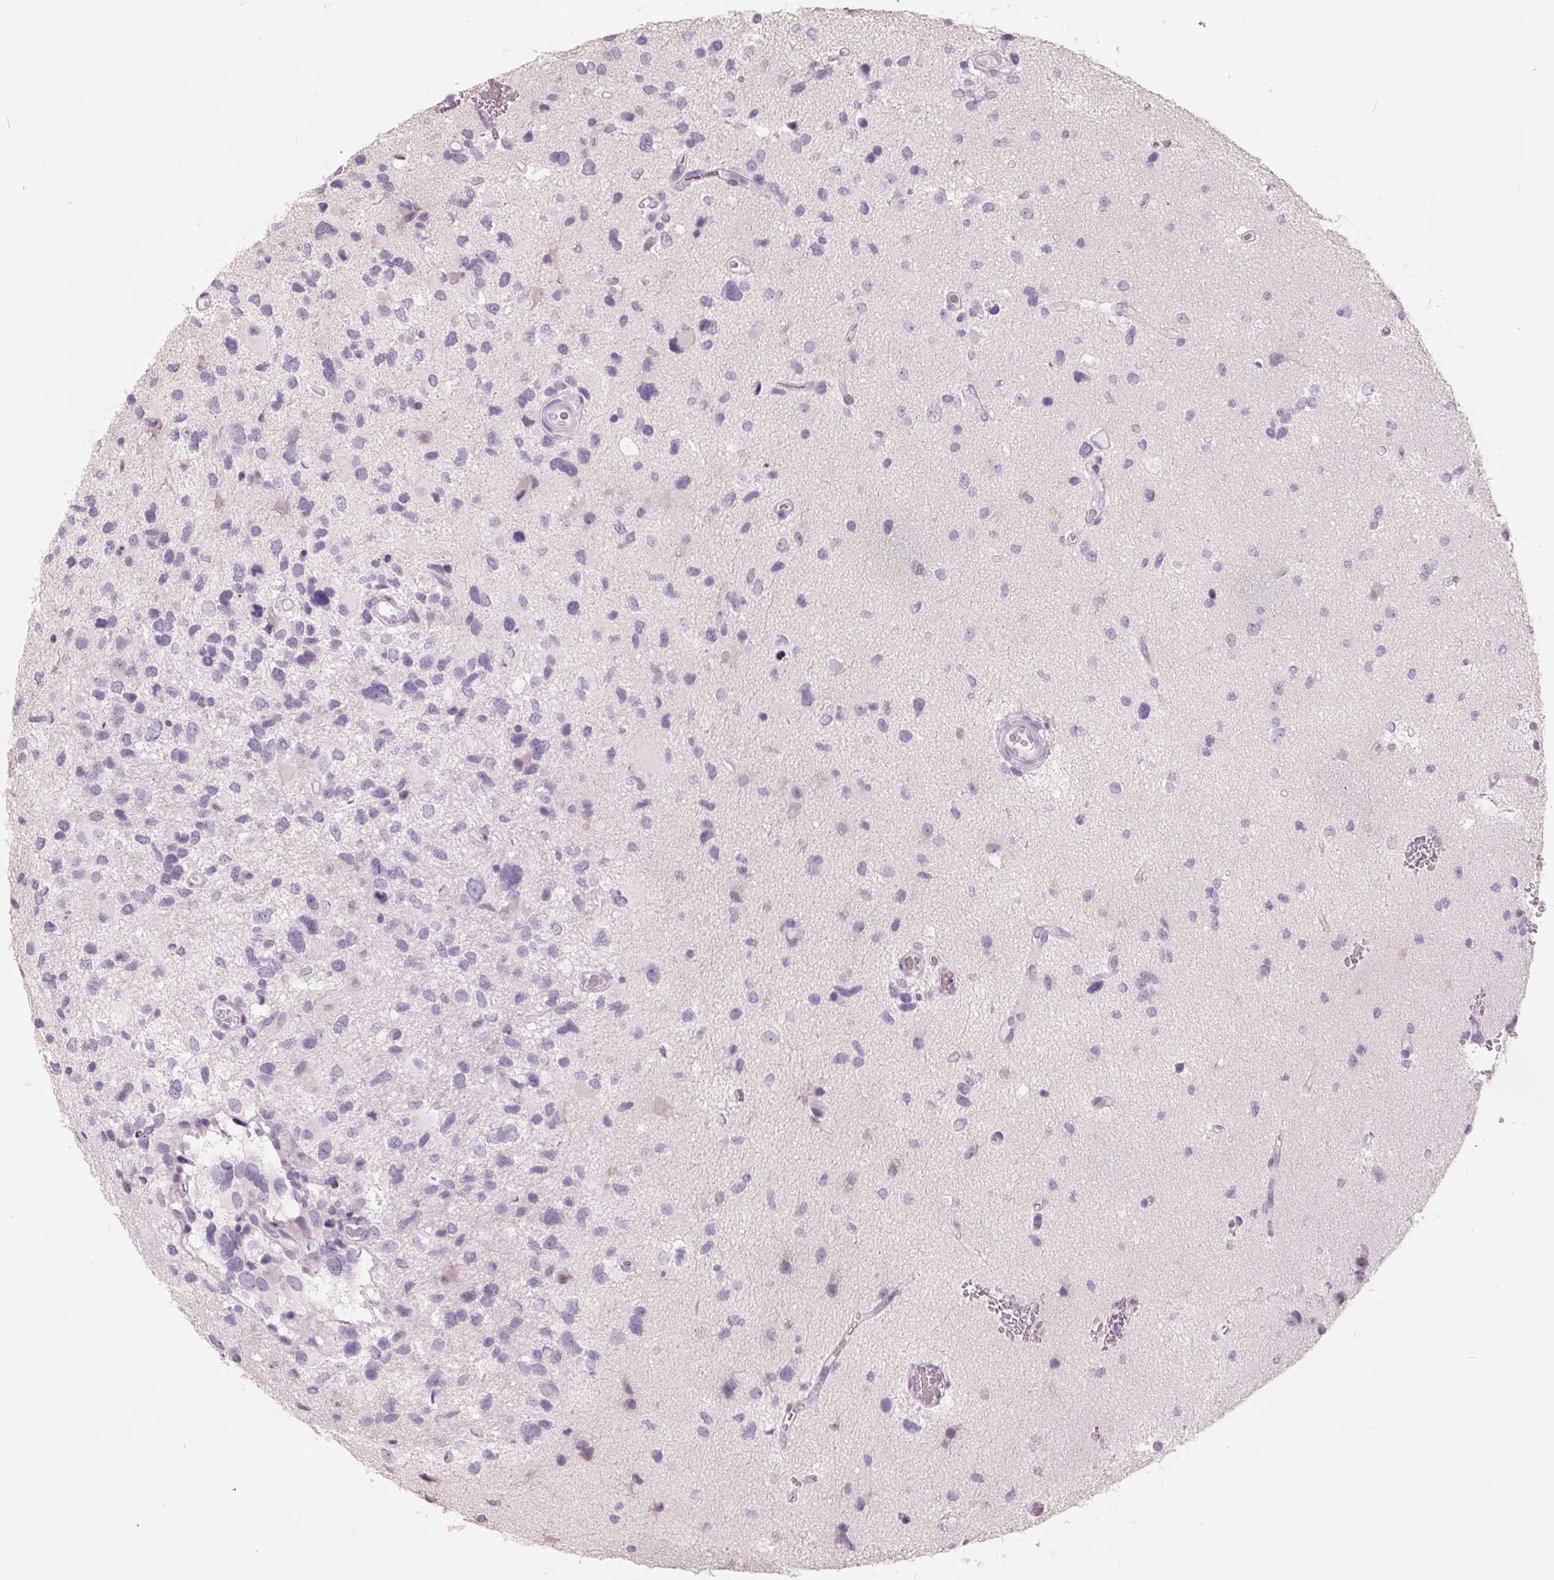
{"staining": {"intensity": "negative", "quantity": "none", "location": "none"}, "tissue": "glioma", "cell_type": "Tumor cells", "image_type": "cancer", "snomed": [{"axis": "morphology", "description": "Glioma, malignant, Low grade"}, {"axis": "topography", "description": "Brain"}], "caption": "An IHC histopathology image of glioma is shown. There is no staining in tumor cells of glioma.", "gene": "FTCD", "patient": {"sex": "female", "age": 32}}